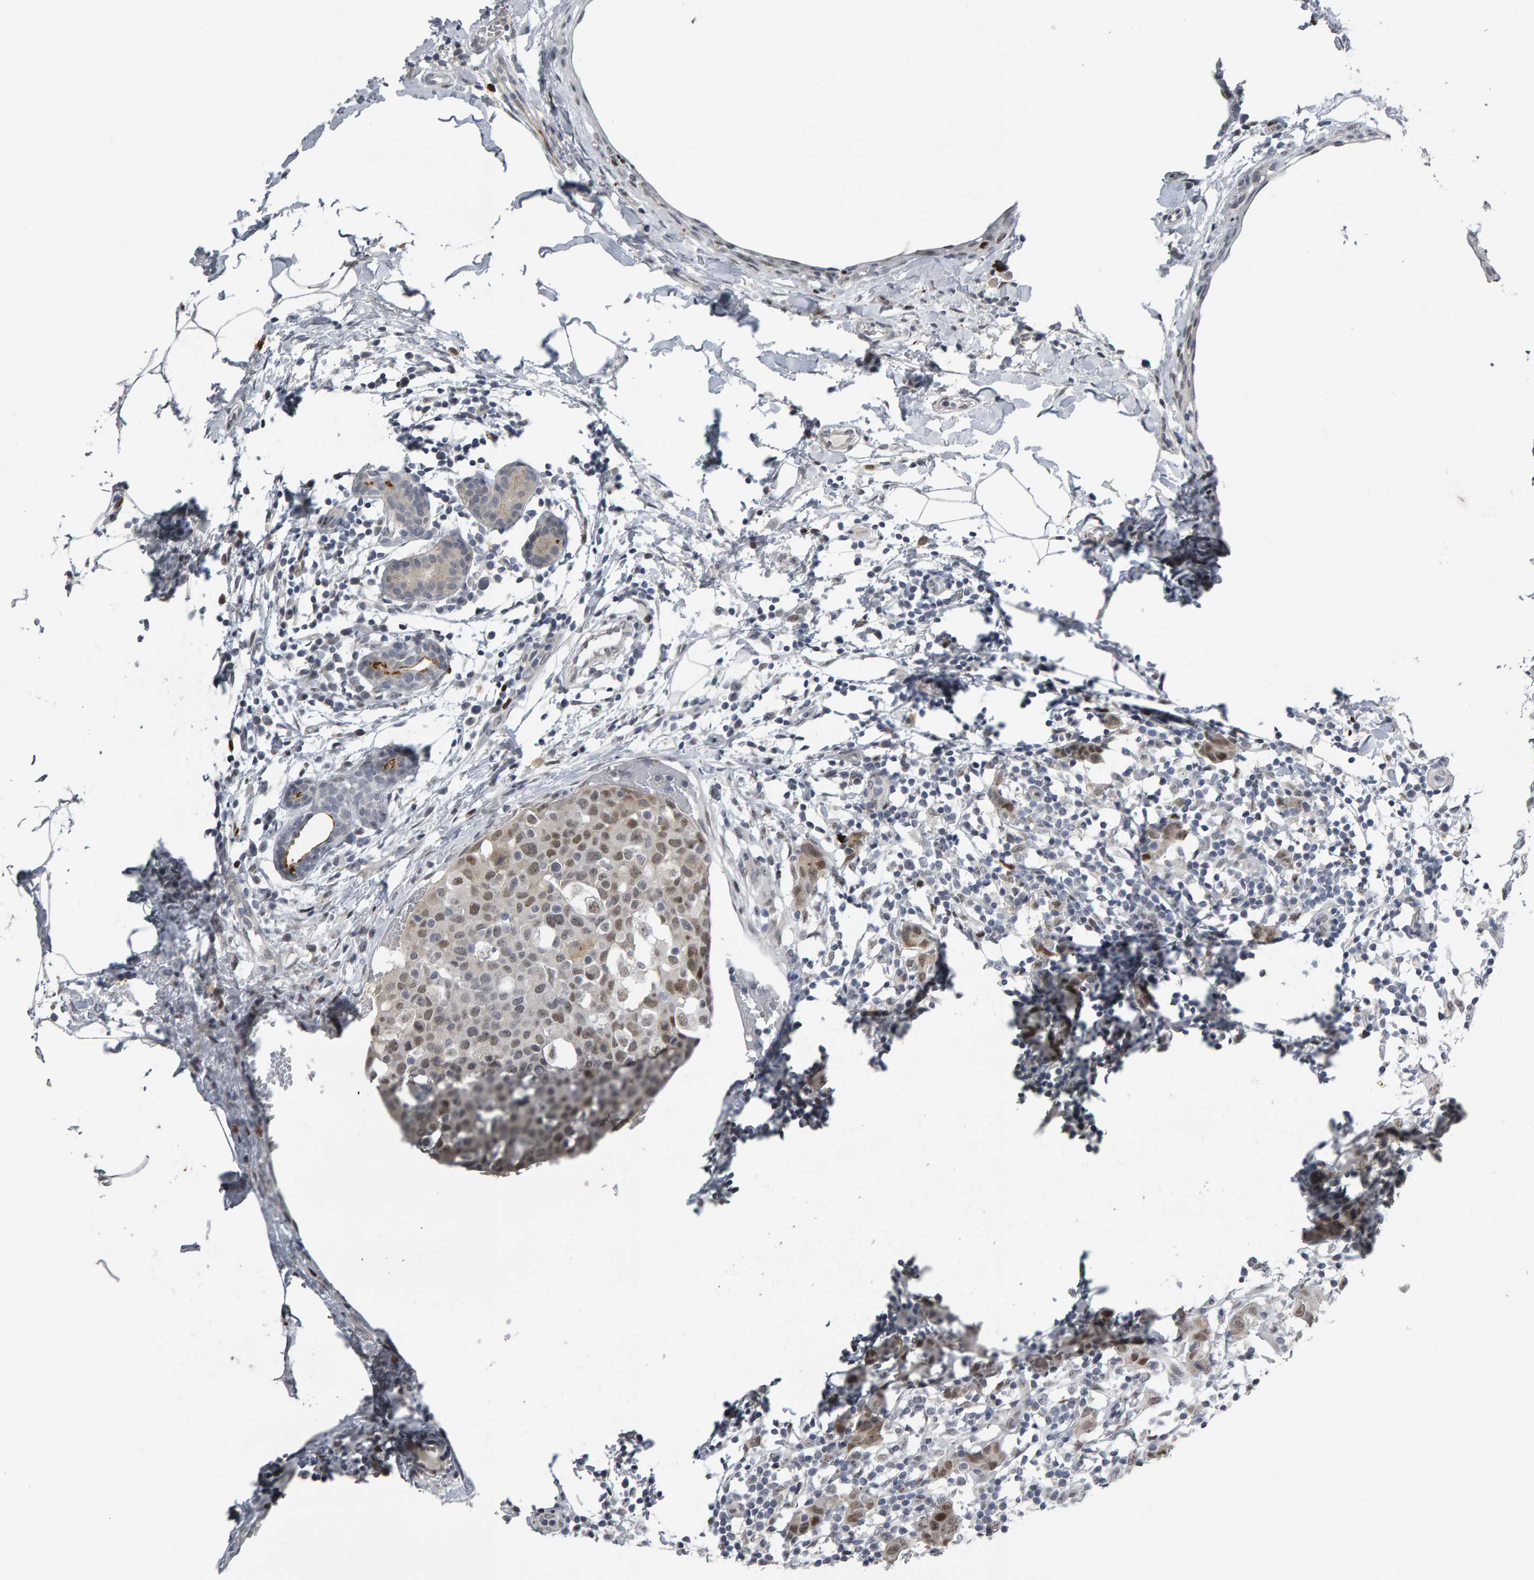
{"staining": {"intensity": "weak", "quantity": ">75%", "location": "cytoplasmic/membranous,nuclear"}, "tissue": "breast cancer", "cell_type": "Tumor cells", "image_type": "cancer", "snomed": [{"axis": "morphology", "description": "Normal tissue, NOS"}, {"axis": "morphology", "description": "Duct carcinoma"}, {"axis": "topography", "description": "Breast"}], "caption": "Human breast cancer (infiltrating ductal carcinoma) stained with a protein marker demonstrates weak staining in tumor cells.", "gene": "IPO8", "patient": {"sex": "female", "age": 37}}